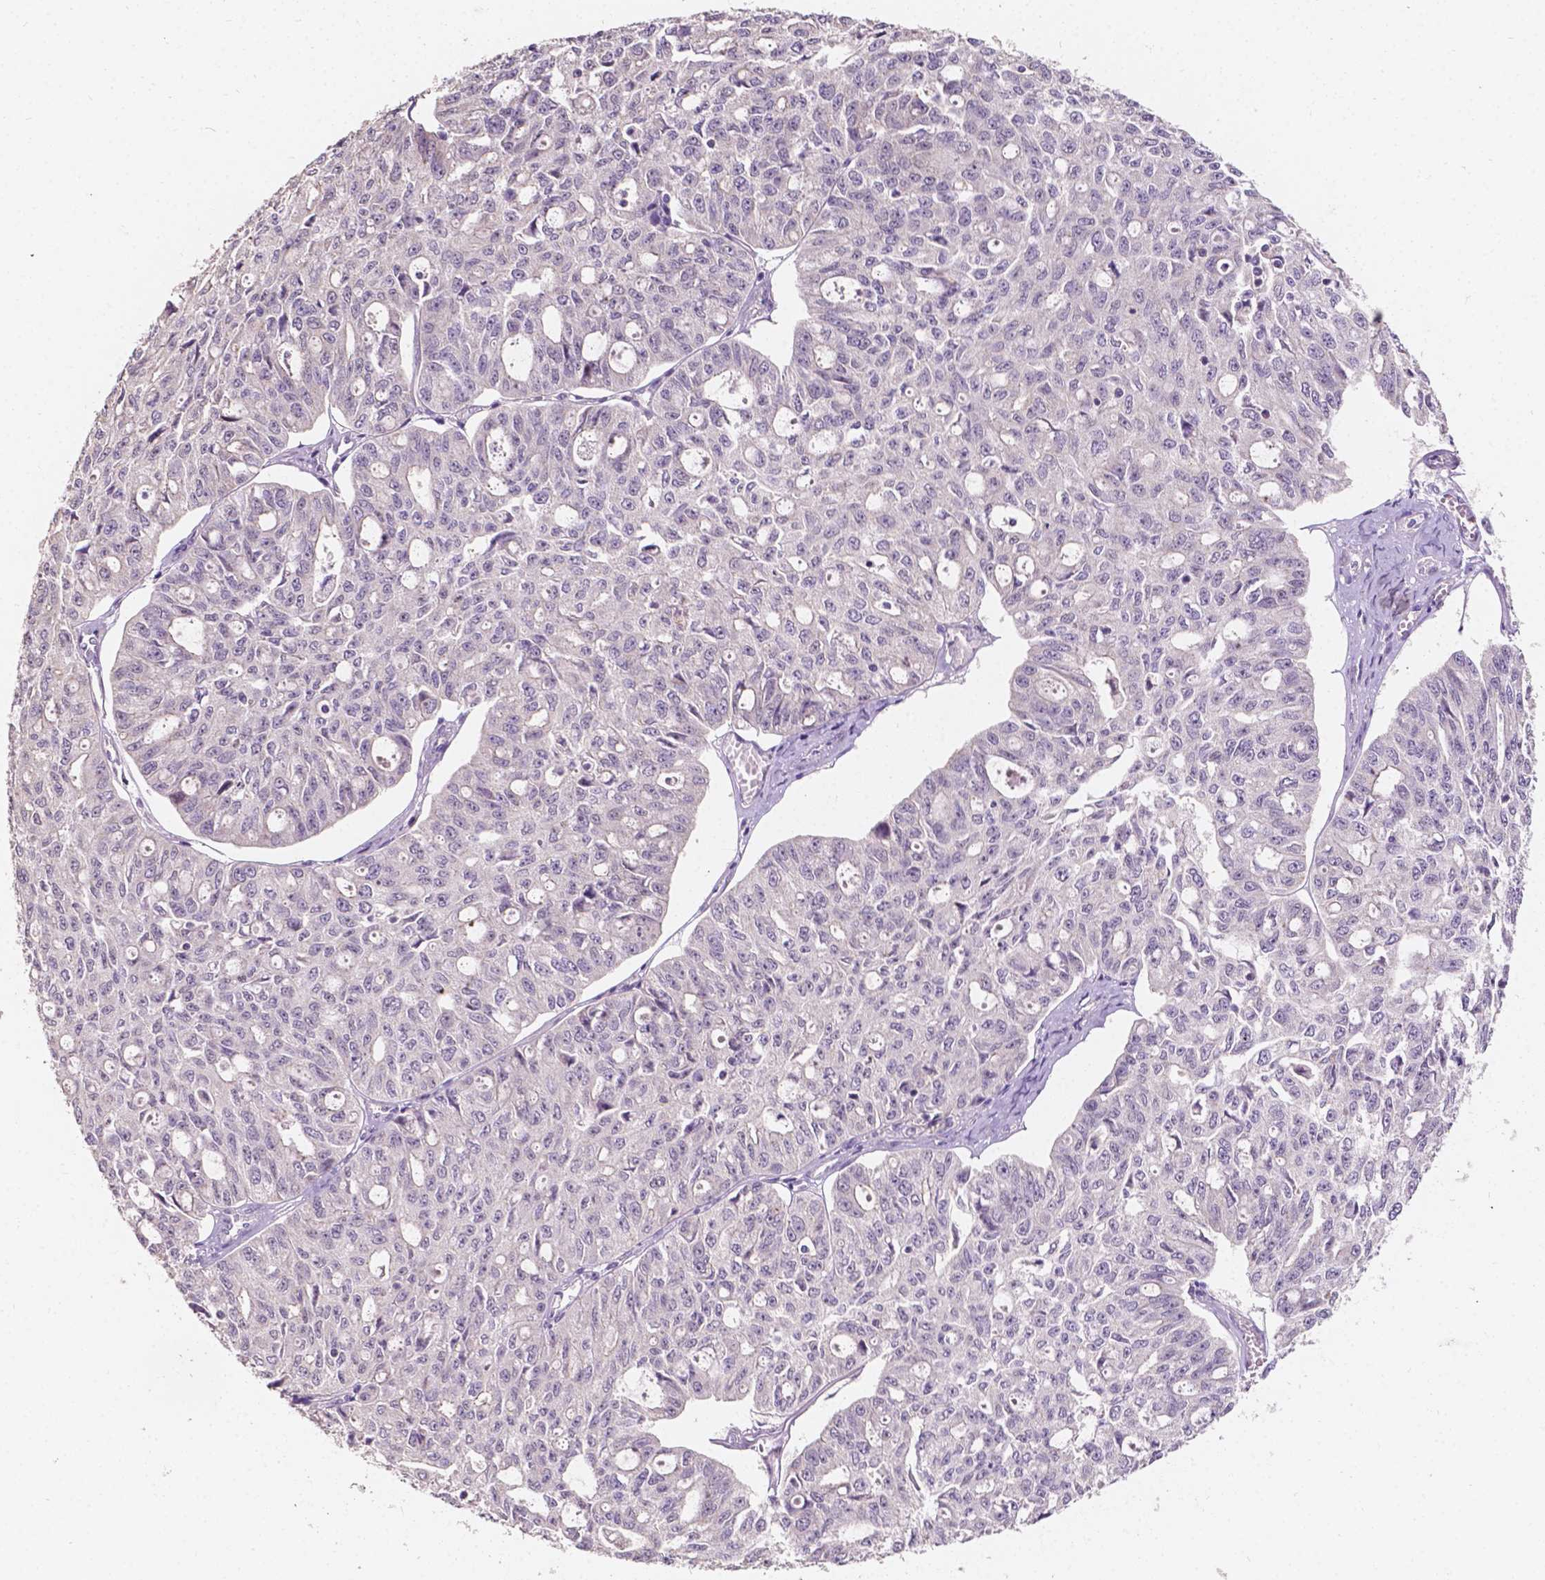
{"staining": {"intensity": "negative", "quantity": "none", "location": "none"}, "tissue": "ovarian cancer", "cell_type": "Tumor cells", "image_type": "cancer", "snomed": [{"axis": "morphology", "description": "Carcinoma, endometroid"}, {"axis": "topography", "description": "Ovary"}], "caption": "This micrograph is of ovarian cancer stained with immunohistochemistry to label a protein in brown with the nuclei are counter-stained blue. There is no expression in tumor cells.", "gene": "SIRT2", "patient": {"sex": "female", "age": 65}}